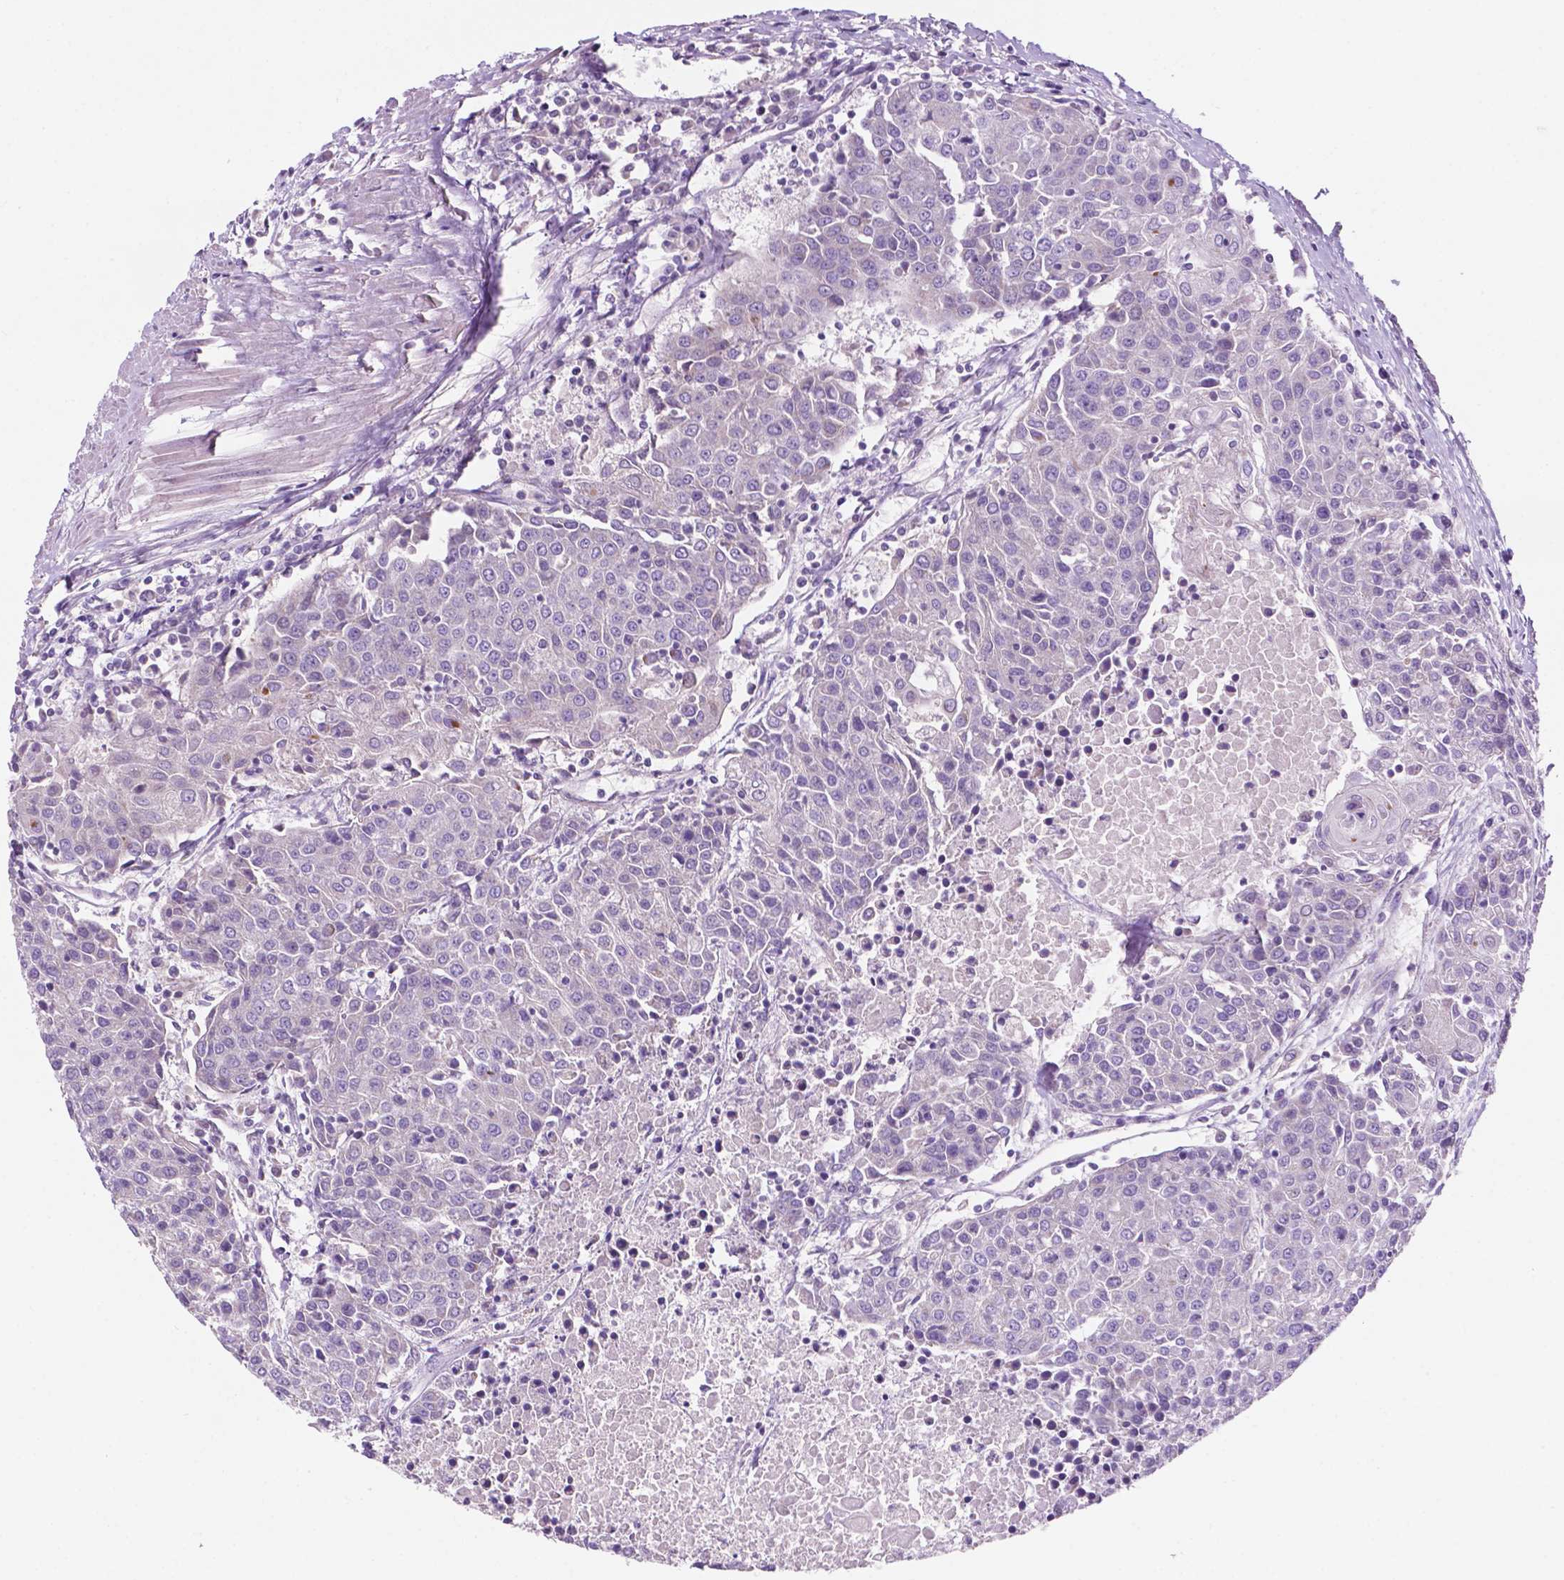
{"staining": {"intensity": "negative", "quantity": "none", "location": "none"}, "tissue": "urothelial cancer", "cell_type": "Tumor cells", "image_type": "cancer", "snomed": [{"axis": "morphology", "description": "Urothelial carcinoma, High grade"}, {"axis": "topography", "description": "Urinary bladder"}], "caption": "DAB immunohistochemical staining of urothelial cancer exhibits no significant expression in tumor cells.", "gene": "FAM50B", "patient": {"sex": "female", "age": 85}}